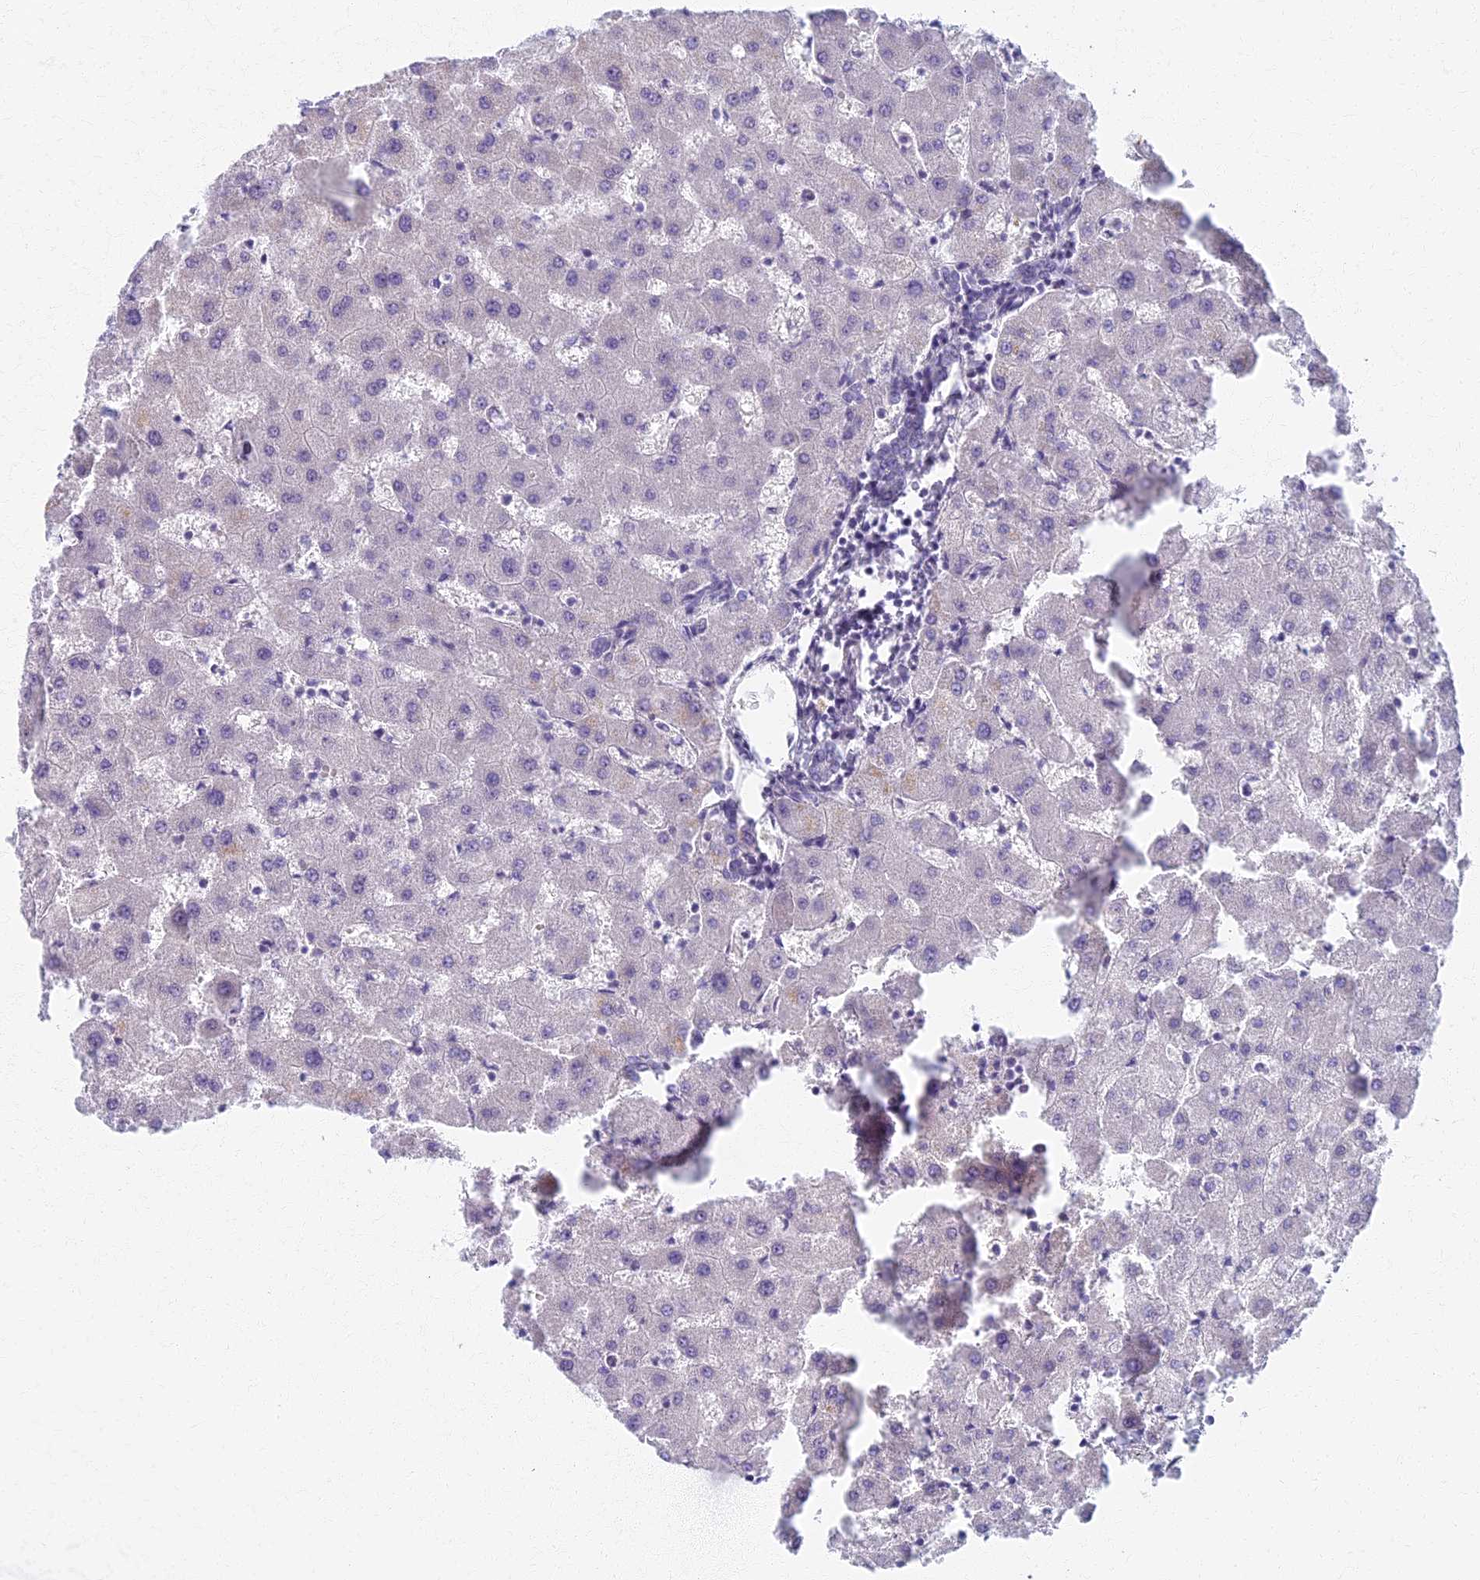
{"staining": {"intensity": "negative", "quantity": "none", "location": "none"}, "tissue": "liver", "cell_type": "Cholangiocytes", "image_type": "normal", "snomed": [{"axis": "morphology", "description": "Normal tissue, NOS"}, {"axis": "topography", "description": "Liver"}], "caption": "High power microscopy image of an immunohistochemistry image of normal liver, revealing no significant positivity in cholangiocytes. The staining is performed using DAB brown chromogen with nuclei counter-stained in using hematoxylin.", "gene": "AP4E1", "patient": {"sex": "female", "age": 63}}